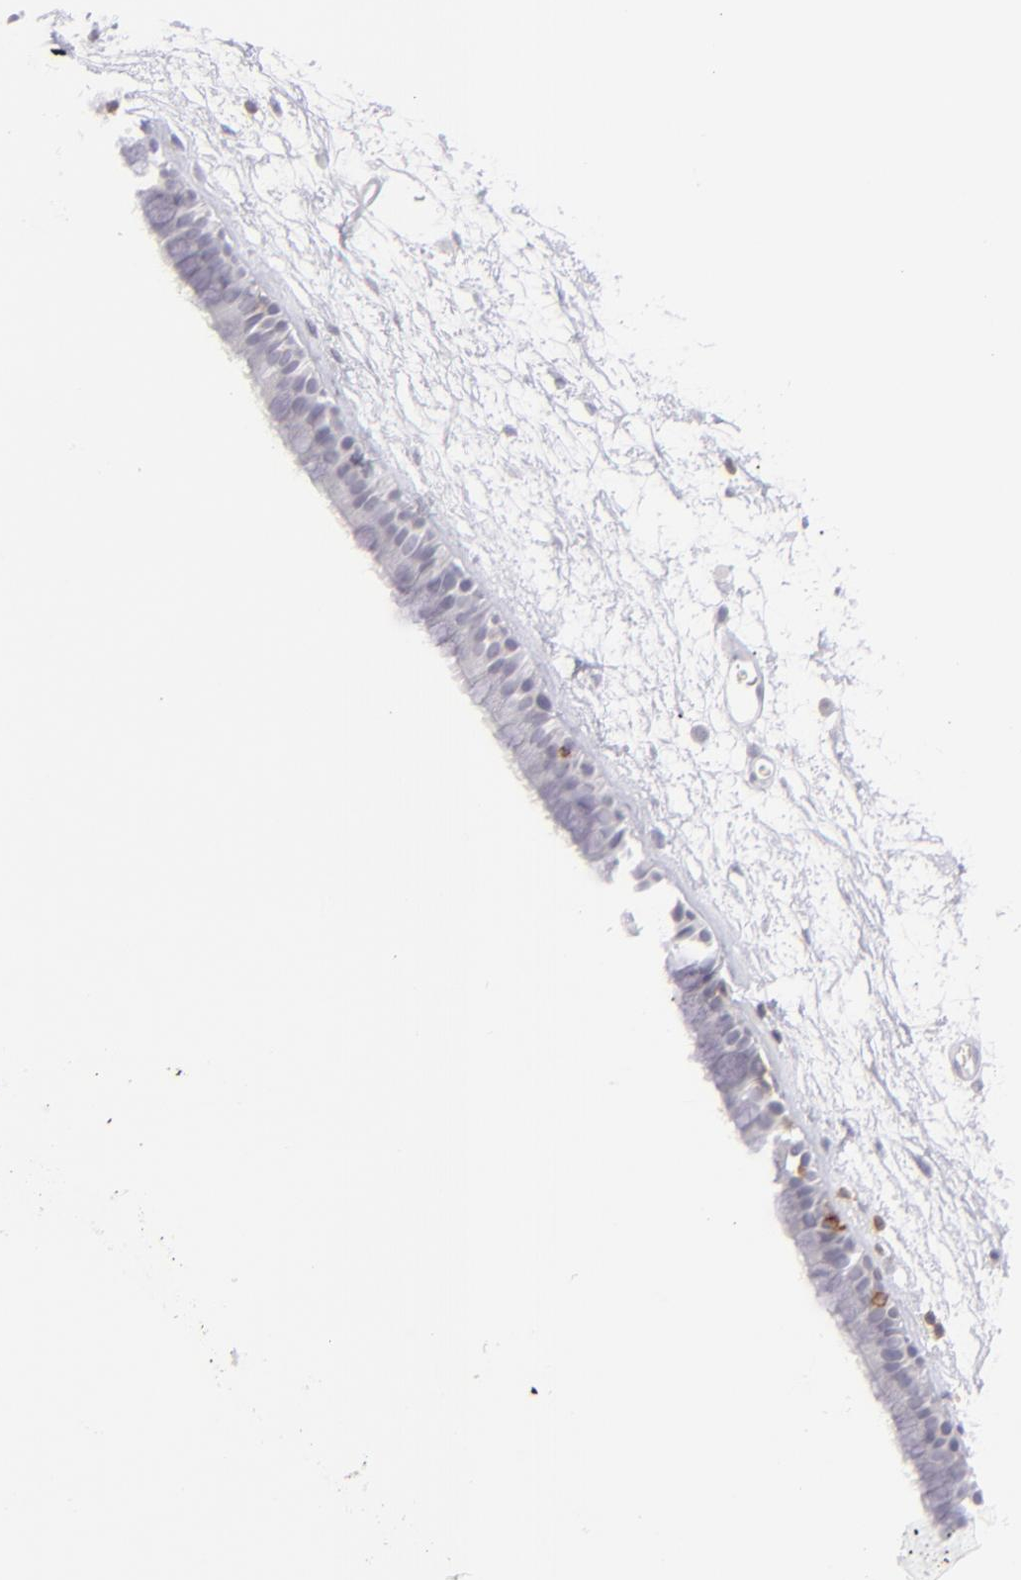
{"staining": {"intensity": "negative", "quantity": "none", "location": "none"}, "tissue": "nasopharynx", "cell_type": "Respiratory epithelial cells", "image_type": "normal", "snomed": [{"axis": "morphology", "description": "Normal tissue, NOS"}, {"axis": "morphology", "description": "Inflammation, NOS"}, {"axis": "topography", "description": "Nasopharynx"}], "caption": "Immunohistochemistry of normal human nasopharynx exhibits no positivity in respiratory epithelial cells. (Immunohistochemistry, brightfield microscopy, high magnification).", "gene": "CD7", "patient": {"sex": "male", "age": 48}}